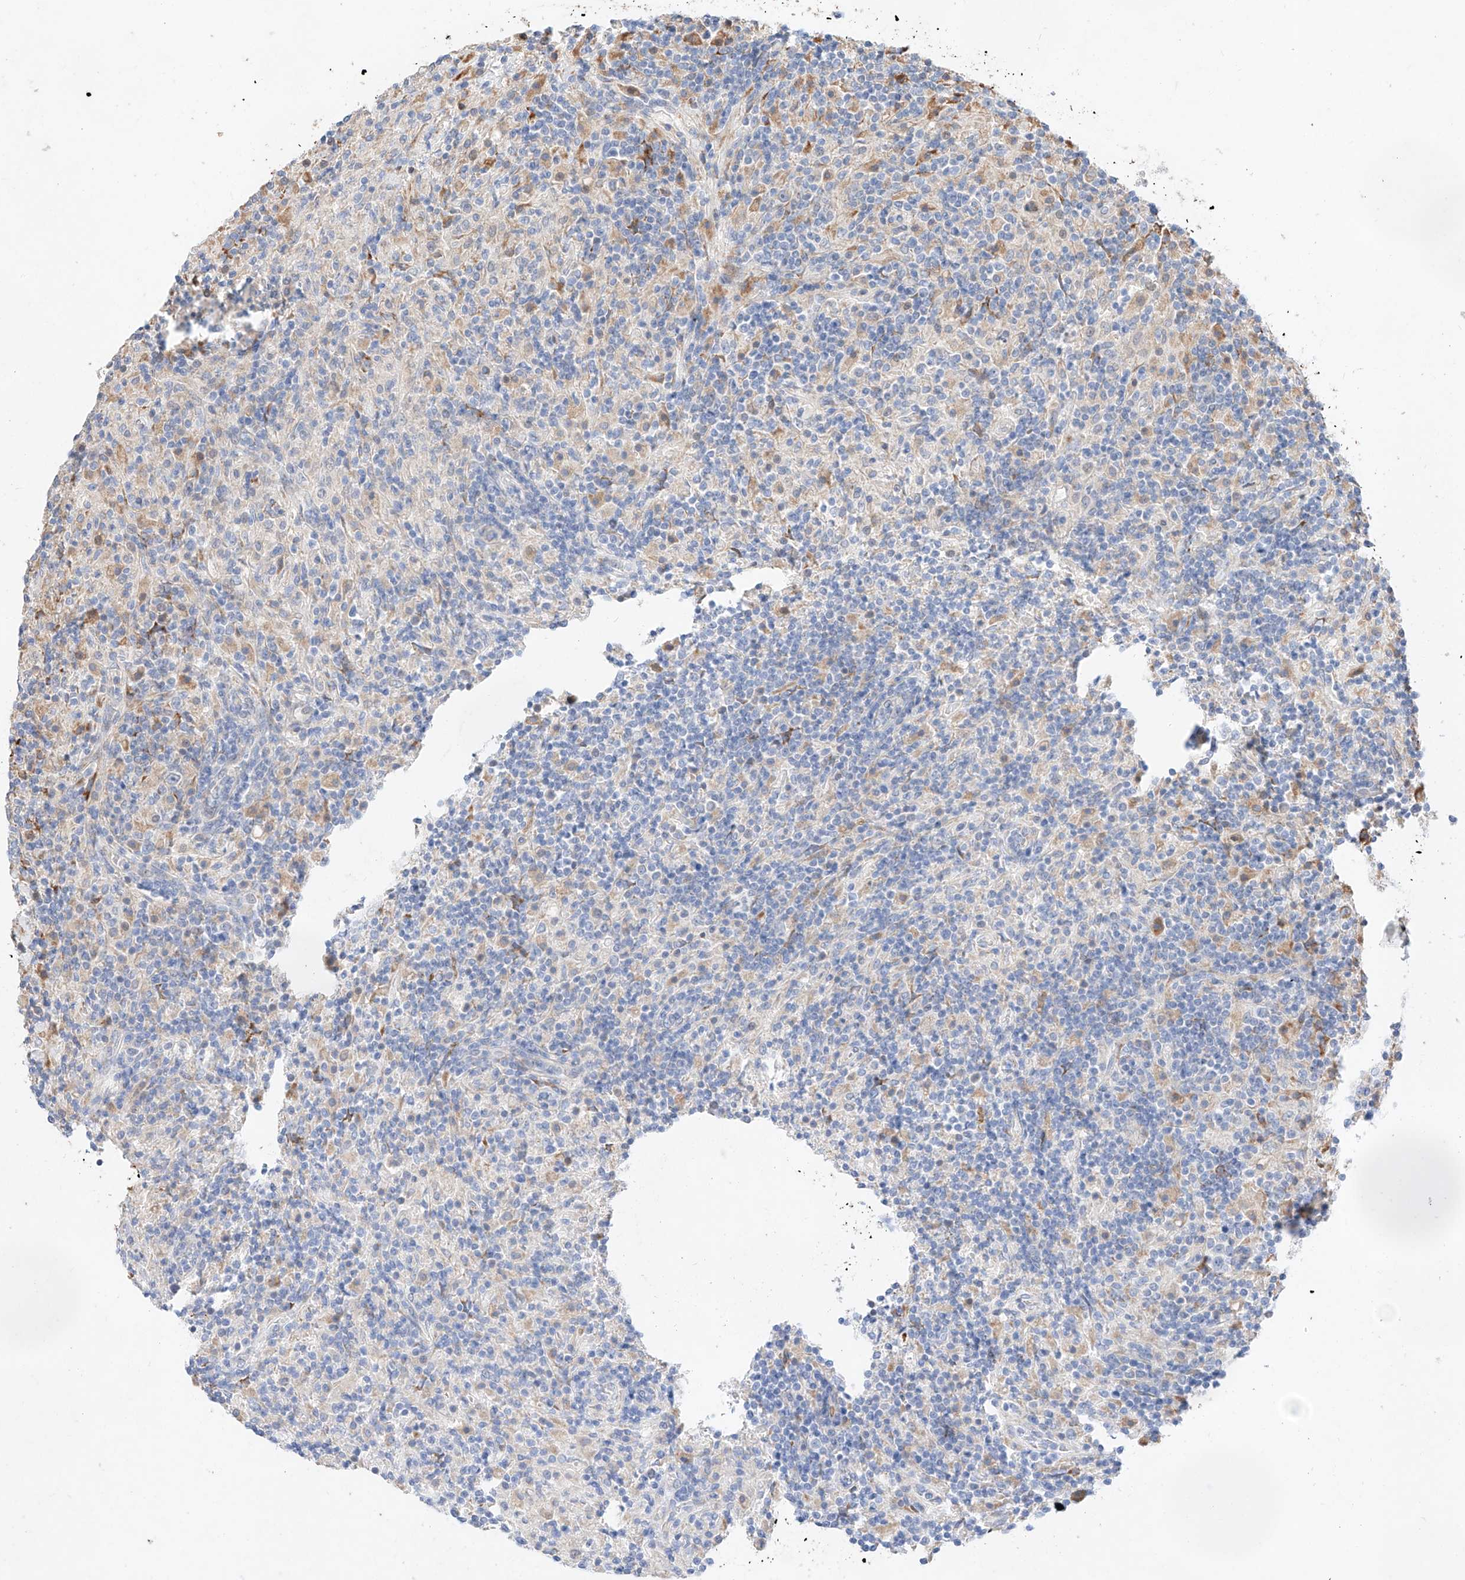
{"staining": {"intensity": "negative", "quantity": "none", "location": "none"}, "tissue": "lymphoma", "cell_type": "Tumor cells", "image_type": "cancer", "snomed": [{"axis": "morphology", "description": "Hodgkin's disease, NOS"}, {"axis": "topography", "description": "Lymph node"}], "caption": "The photomicrograph demonstrates no staining of tumor cells in lymphoma. (DAB IHC with hematoxylin counter stain).", "gene": "ATP9B", "patient": {"sex": "male", "age": 70}}